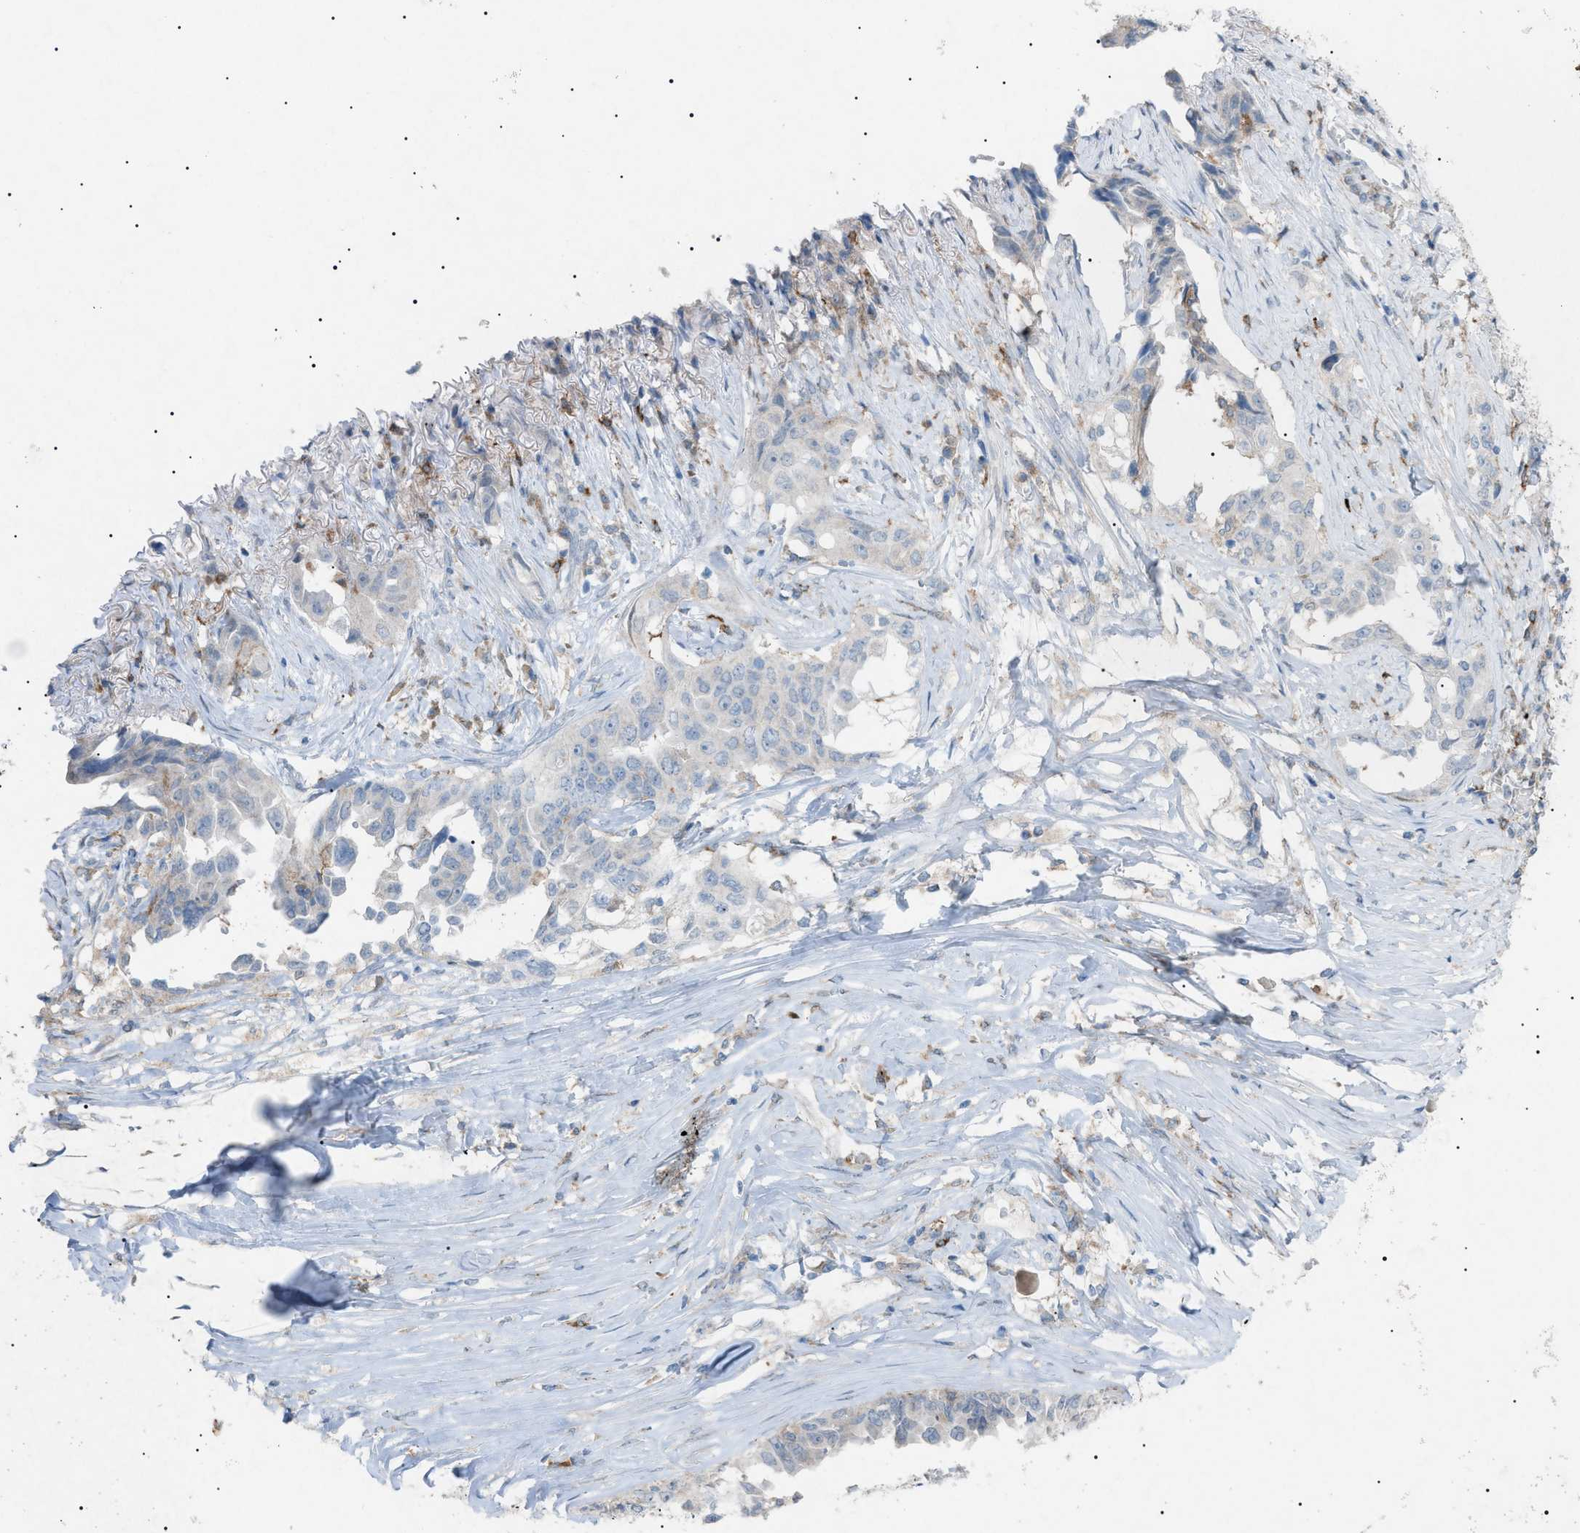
{"staining": {"intensity": "weak", "quantity": "<25%", "location": "cytoplasmic/membranous"}, "tissue": "lung cancer", "cell_type": "Tumor cells", "image_type": "cancer", "snomed": [{"axis": "morphology", "description": "Adenocarcinoma, NOS"}, {"axis": "topography", "description": "Lung"}], "caption": "This is a histopathology image of immunohistochemistry staining of lung cancer (adenocarcinoma), which shows no staining in tumor cells.", "gene": "BTK", "patient": {"sex": "female", "age": 51}}